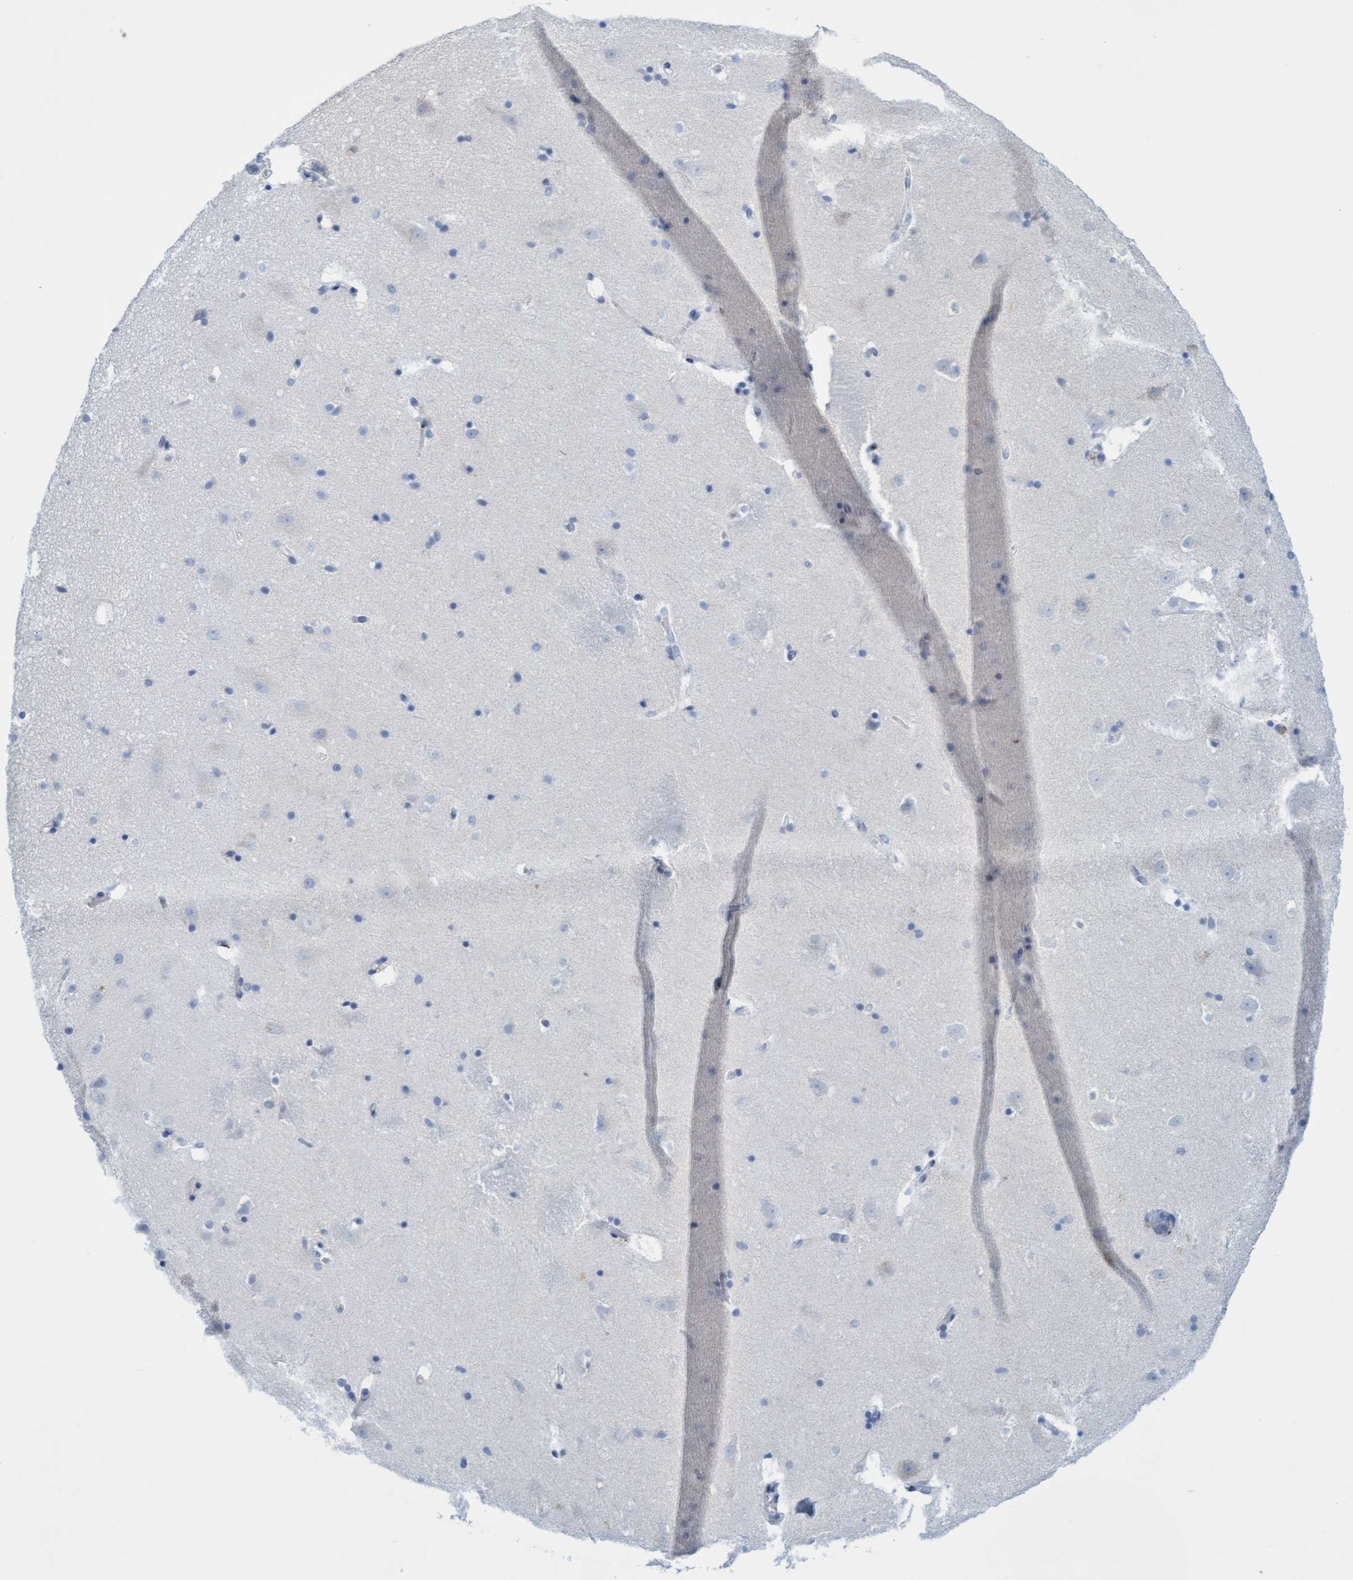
{"staining": {"intensity": "moderate", "quantity": "<25%", "location": "cytoplasmic/membranous"}, "tissue": "hippocampus", "cell_type": "Glial cells", "image_type": "normal", "snomed": [{"axis": "morphology", "description": "Normal tissue, NOS"}, {"axis": "topography", "description": "Hippocampus"}], "caption": "Immunohistochemistry micrograph of benign human hippocampus stained for a protein (brown), which reveals low levels of moderate cytoplasmic/membranous staining in about <25% of glial cells.", "gene": "SGSH", "patient": {"sex": "male", "age": 45}}